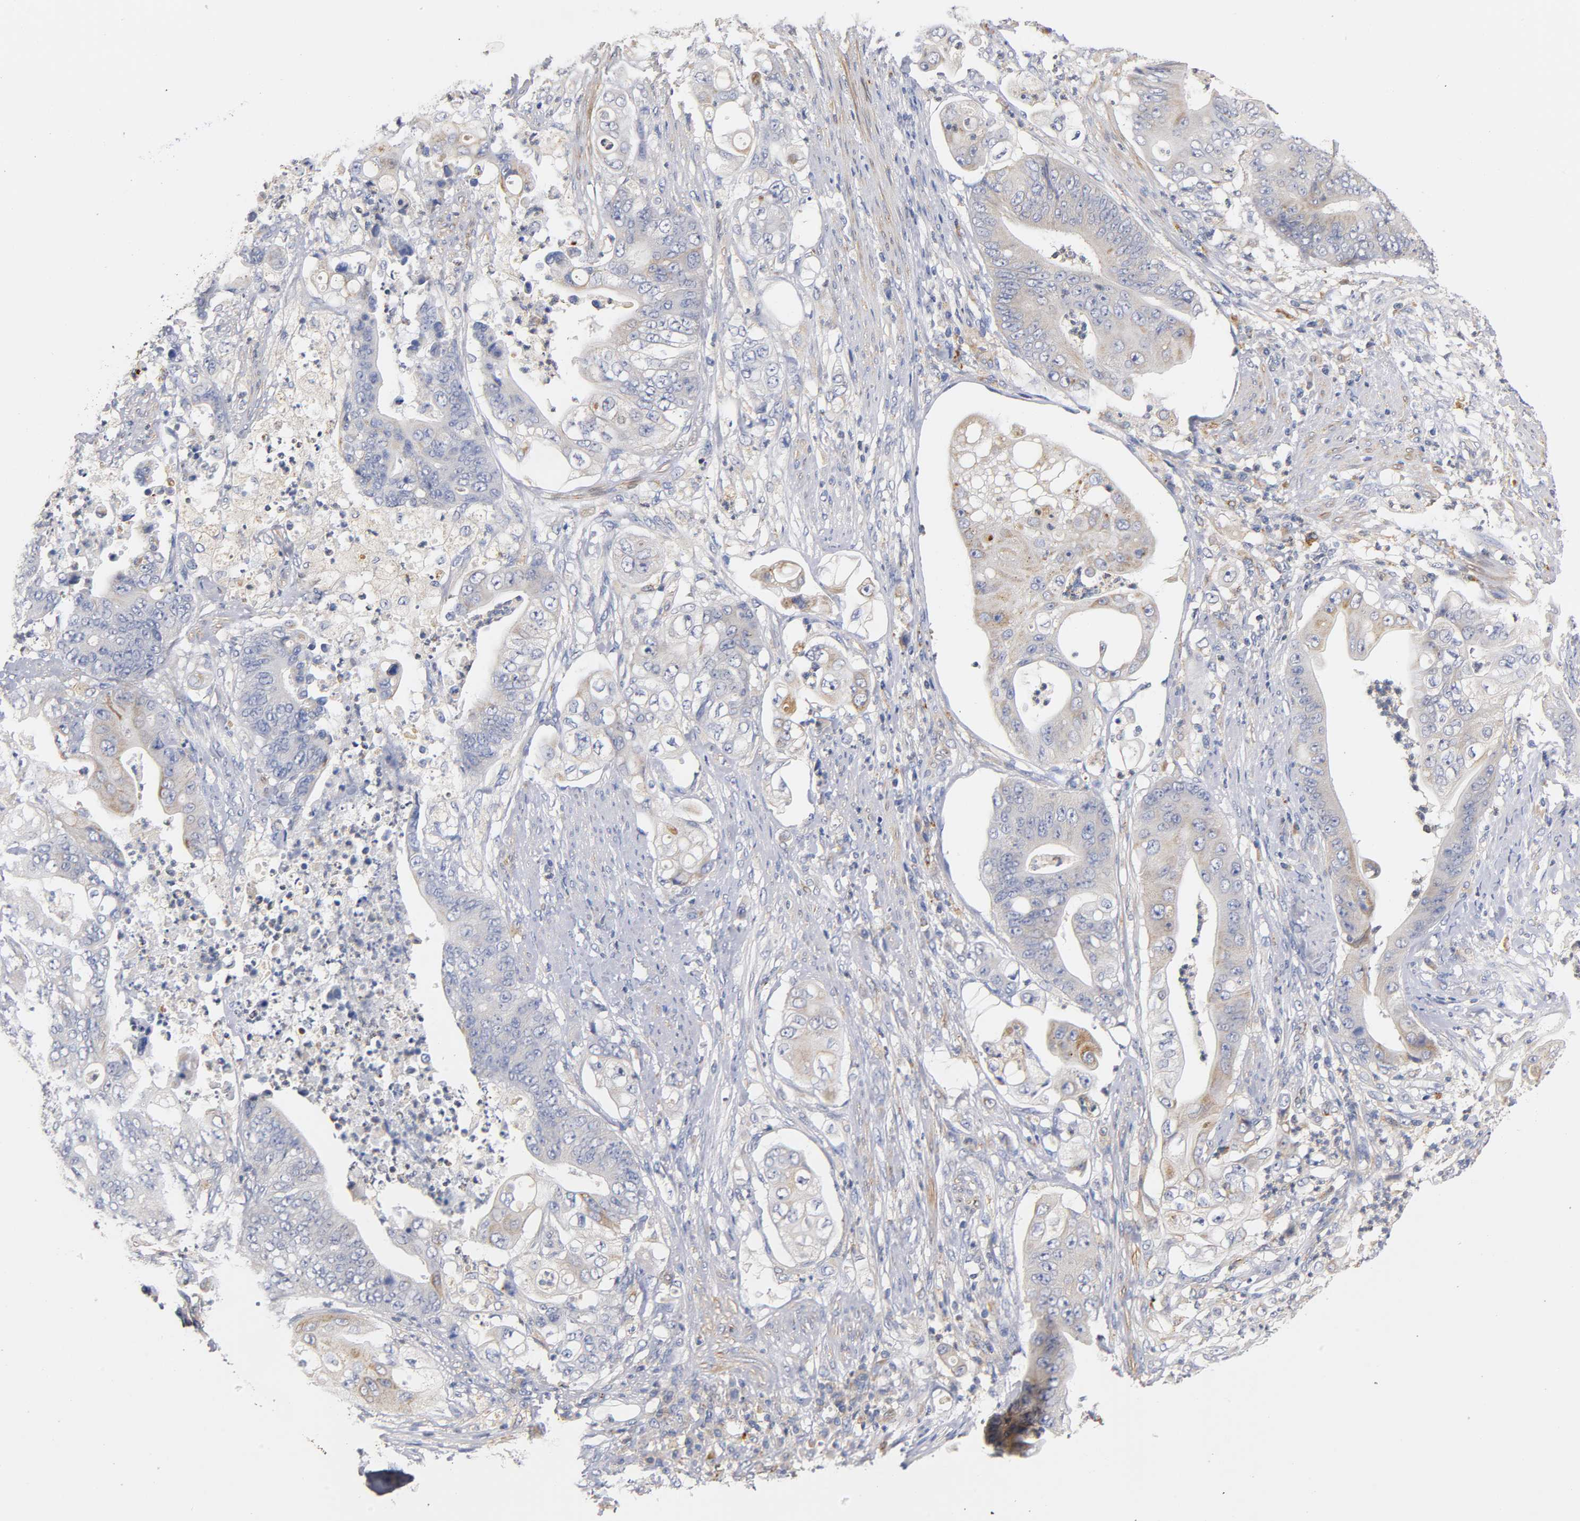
{"staining": {"intensity": "weak", "quantity": "<25%", "location": "cytoplasmic/membranous"}, "tissue": "stomach cancer", "cell_type": "Tumor cells", "image_type": "cancer", "snomed": [{"axis": "morphology", "description": "Adenocarcinoma, NOS"}, {"axis": "topography", "description": "Stomach"}], "caption": "Immunohistochemistry (IHC) photomicrograph of human adenocarcinoma (stomach) stained for a protein (brown), which demonstrates no staining in tumor cells.", "gene": "SEMA5A", "patient": {"sex": "female", "age": 73}}